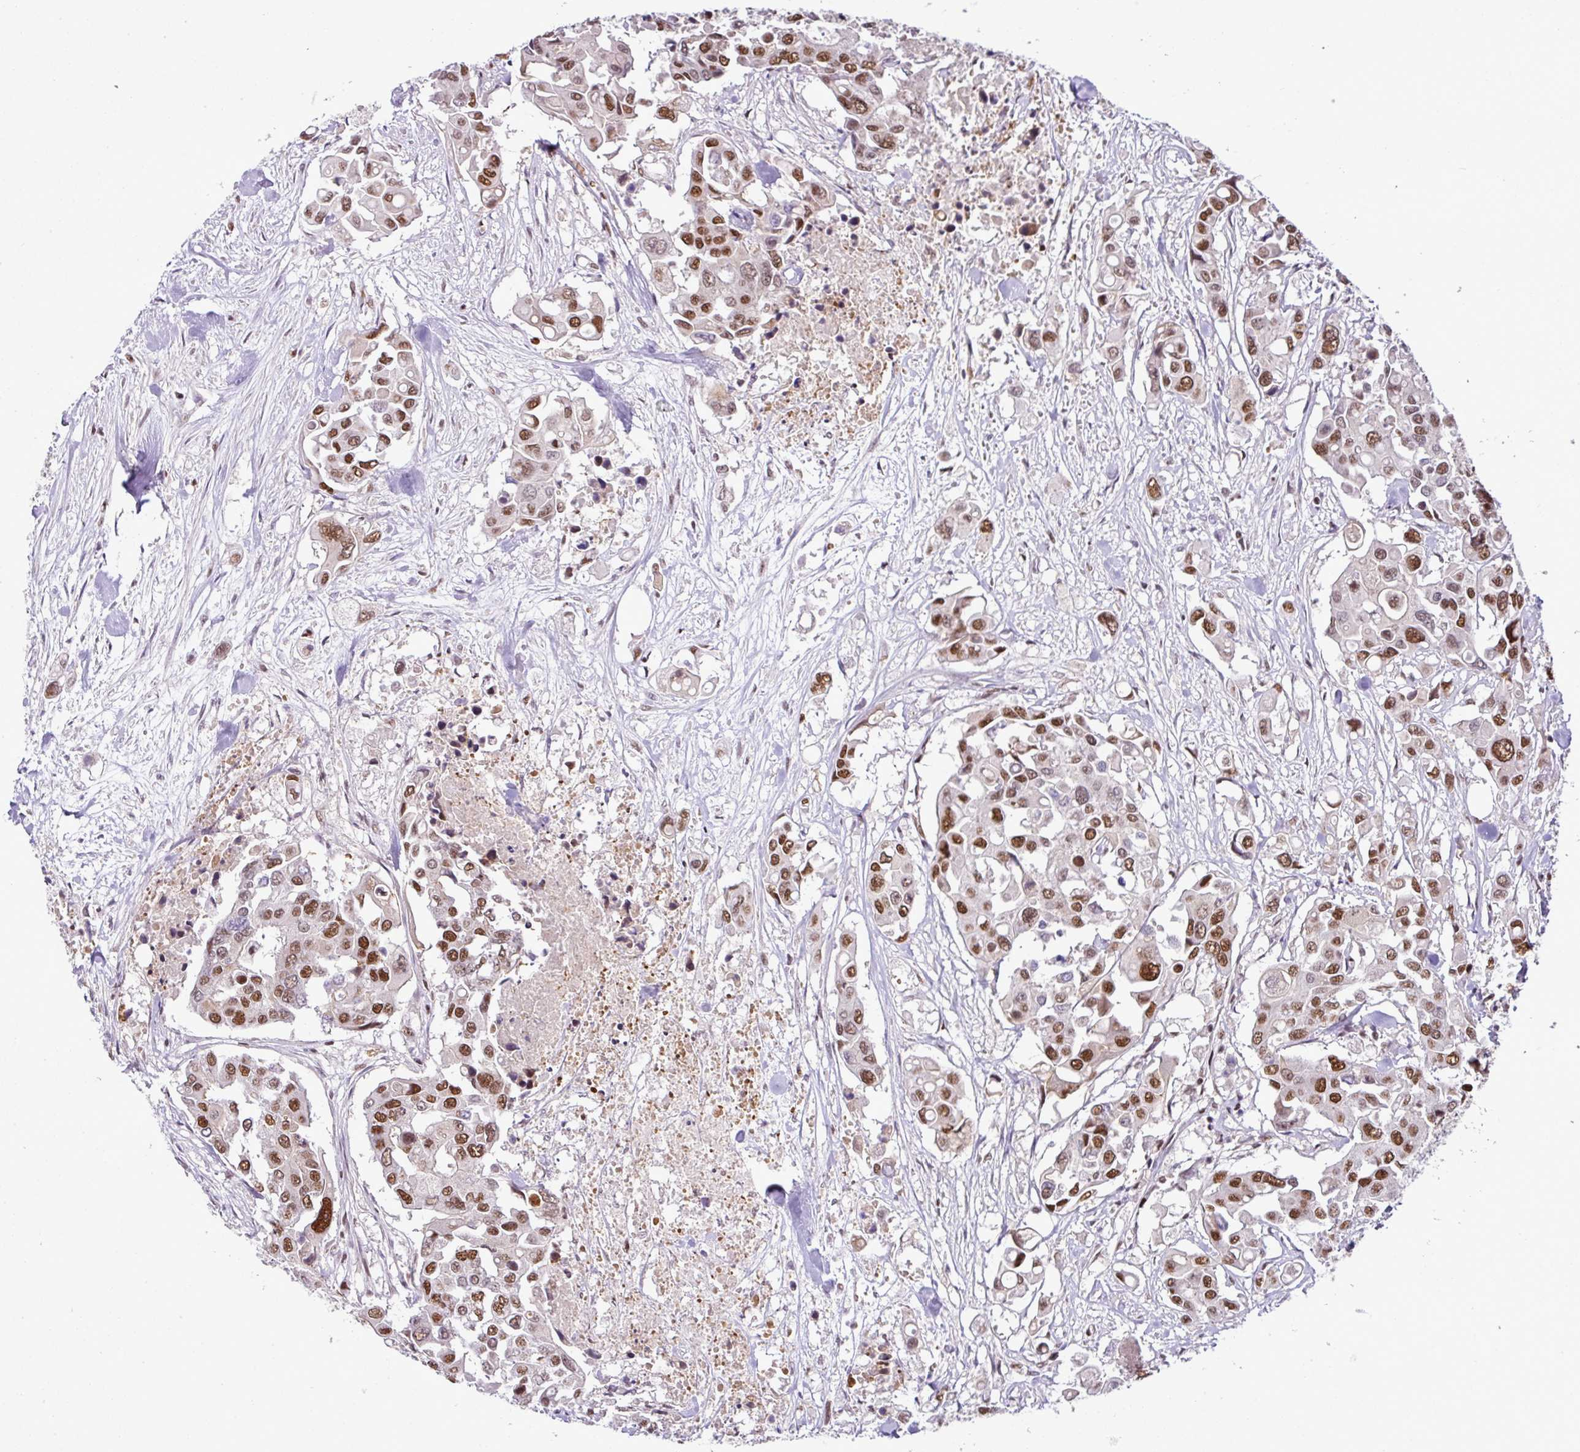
{"staining": {"intensity": "moderate", "quantity": ">75%", "location": "nuclear"}, "tissue": "colorectal cancer", "cell_type": "Tumor cells", "image_type": "cancer", "snomed": [{"axis": "morphology", "description": "Adenocarcinoma, NOS"}, {"axis": "topography", "description": "Colon"}], "caption": "This is a micrograph of immunohistochemistry staining of colorectal cancer (adenocarcinoma), which shows moderate expression in the nuclear of tumor cells.", "gene": "PGAP4", "patient": {"sex": "male", "age": 77}}